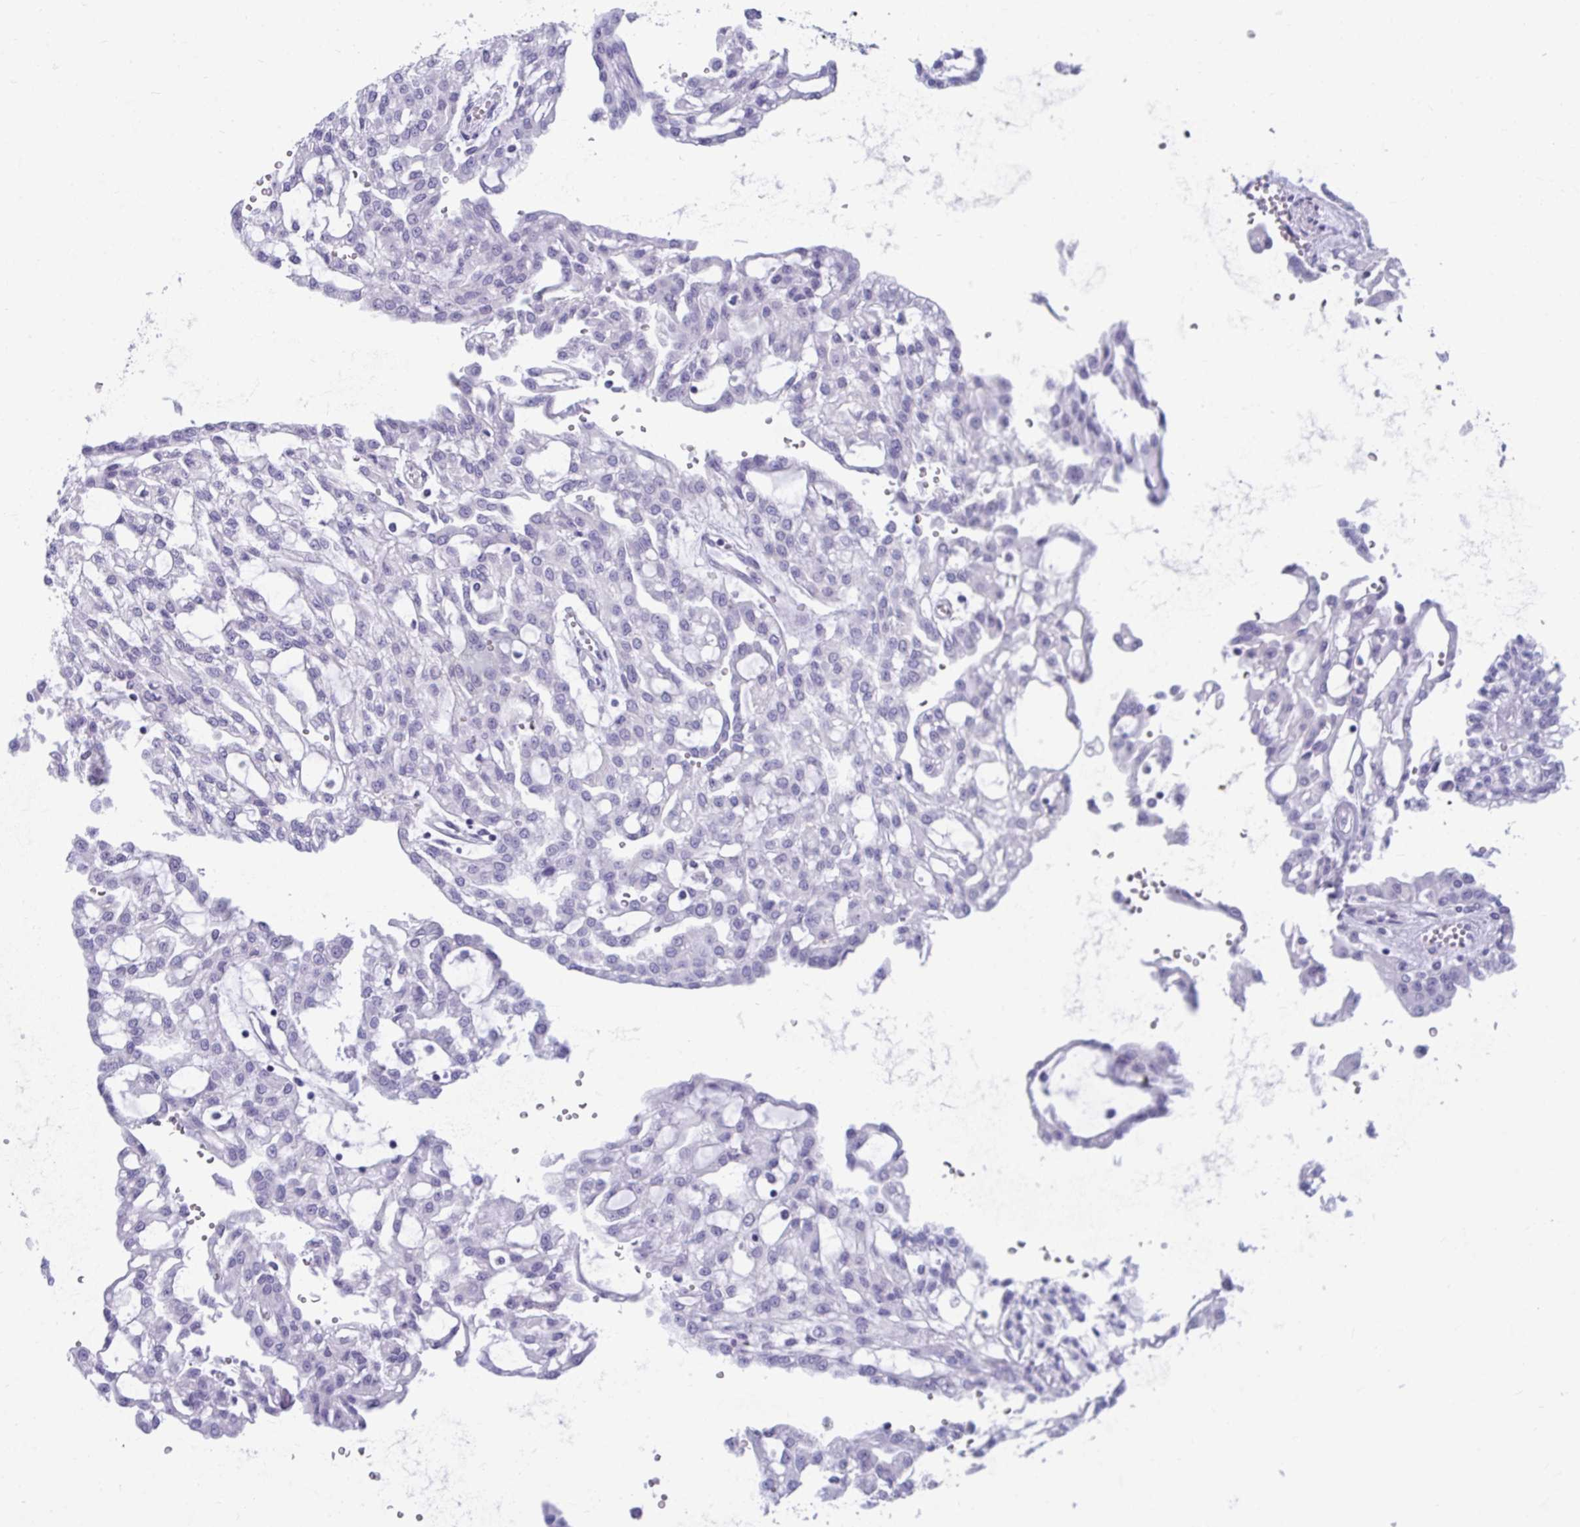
{"staining": {"intensity": "negative", "quantity": "none", "location": "none"}, "tissue": "renal cancer", "cell_type": "Tumor cells", "image_type": "cancer", "snomed": [{"axis": "morphology", "description": "Adenocarcinoma, NOS"}, {"axis": "topography", "description": "Kidney"}], "caption": "IHC histopathology image of neoplastic tissue: human renal adenocarcinoma stained with DAB (3,3'-diaminobenzidine) reveals no significant protein expression in tumor cells. The staining is performed using DAB brown chromogen with nuclei counter-stained in using hematoxylin.", "gene": "TSBP1", "patient": {"sex": "male", "age": 63}}